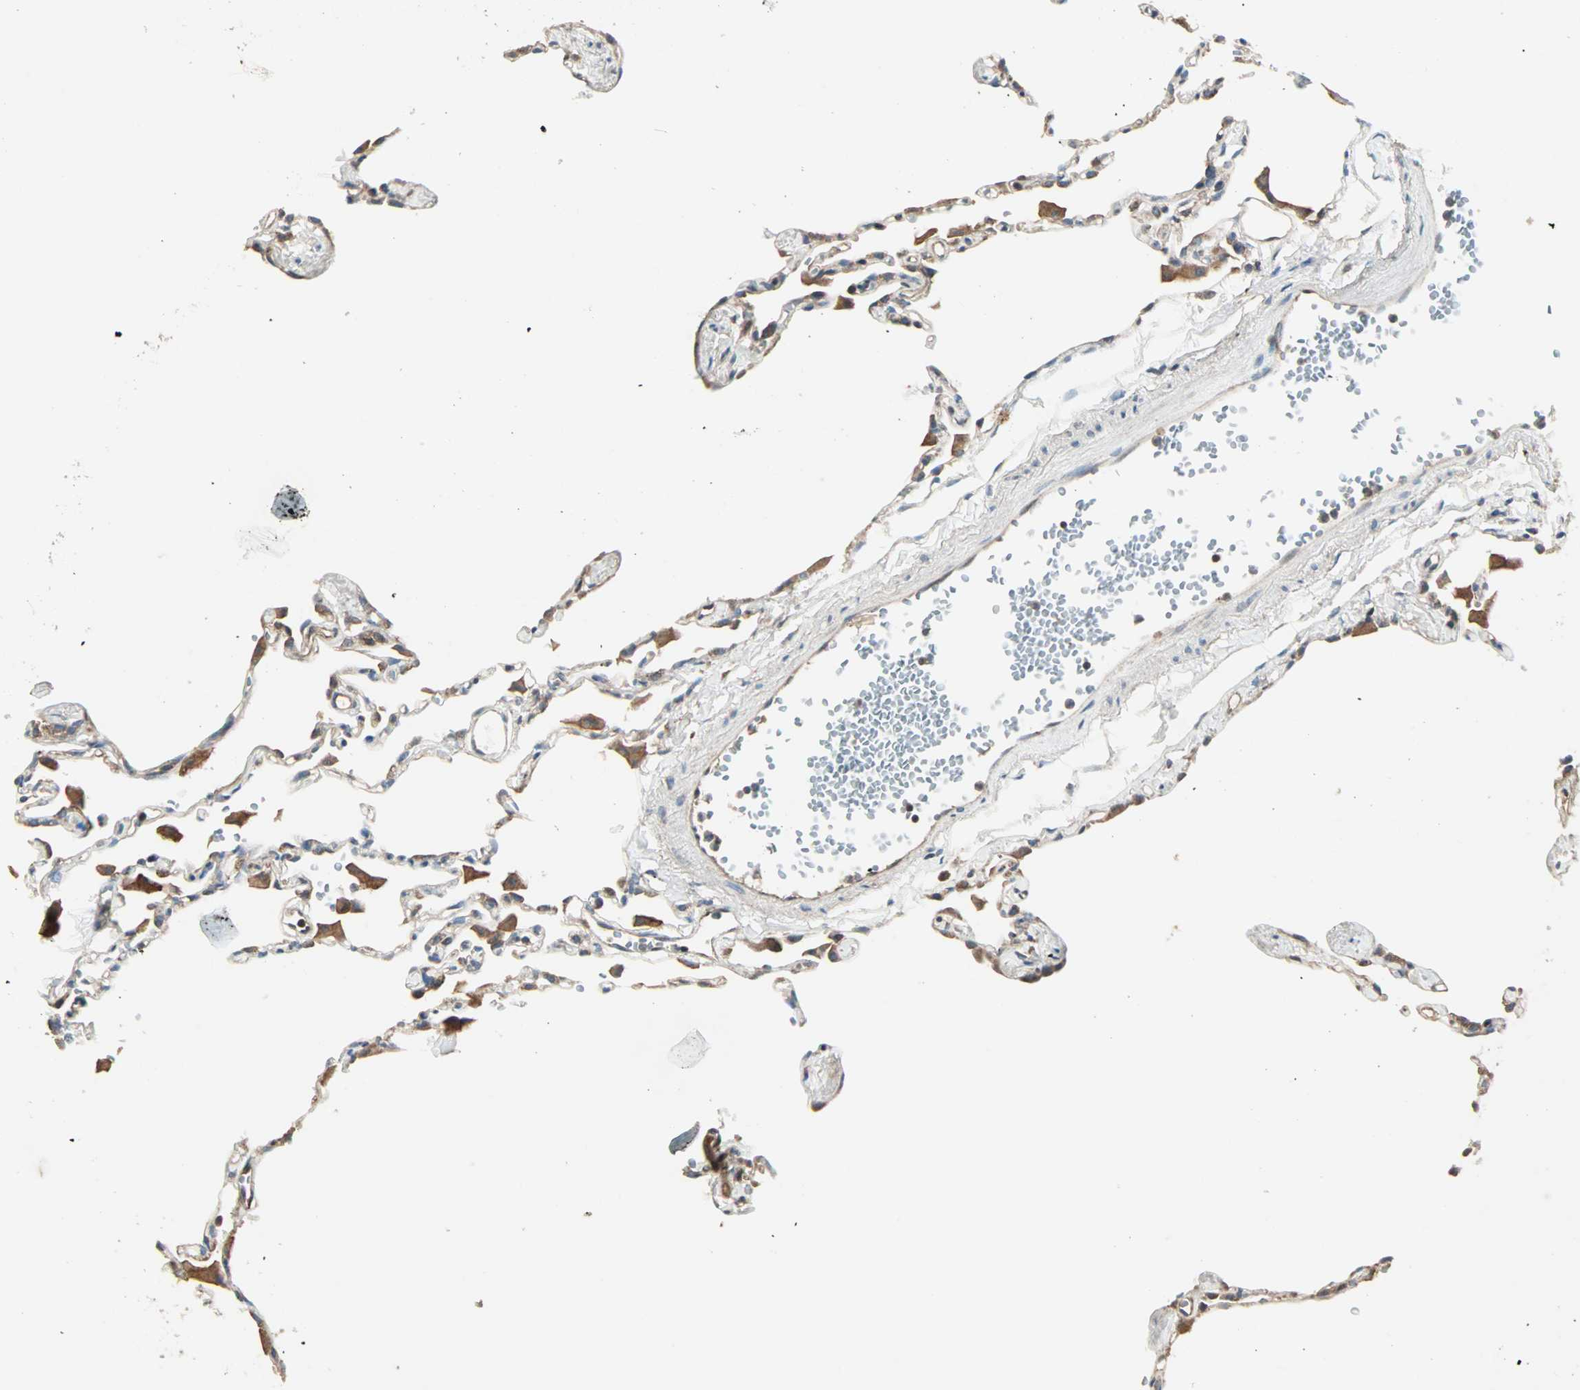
{"staining": {"intensity": "weak", "quantity": "25%-75%", "location": "cytoplasmic/membranous"}, "tissue": "lung", "cell_type": "Alveolar cells", "image_type": "normal", "snomed": [{"axis": "morphology", "description": "Normal tissue, NOS"}, {"axis": "topography", "description": "Lung"}], "caption": "Benign lung shows weak cytoplasmic/membranous staining in about 25%-75% of alveolar cells.", "gene": "MAP3K21", "patient": {"sex": "female", "age": 49}}